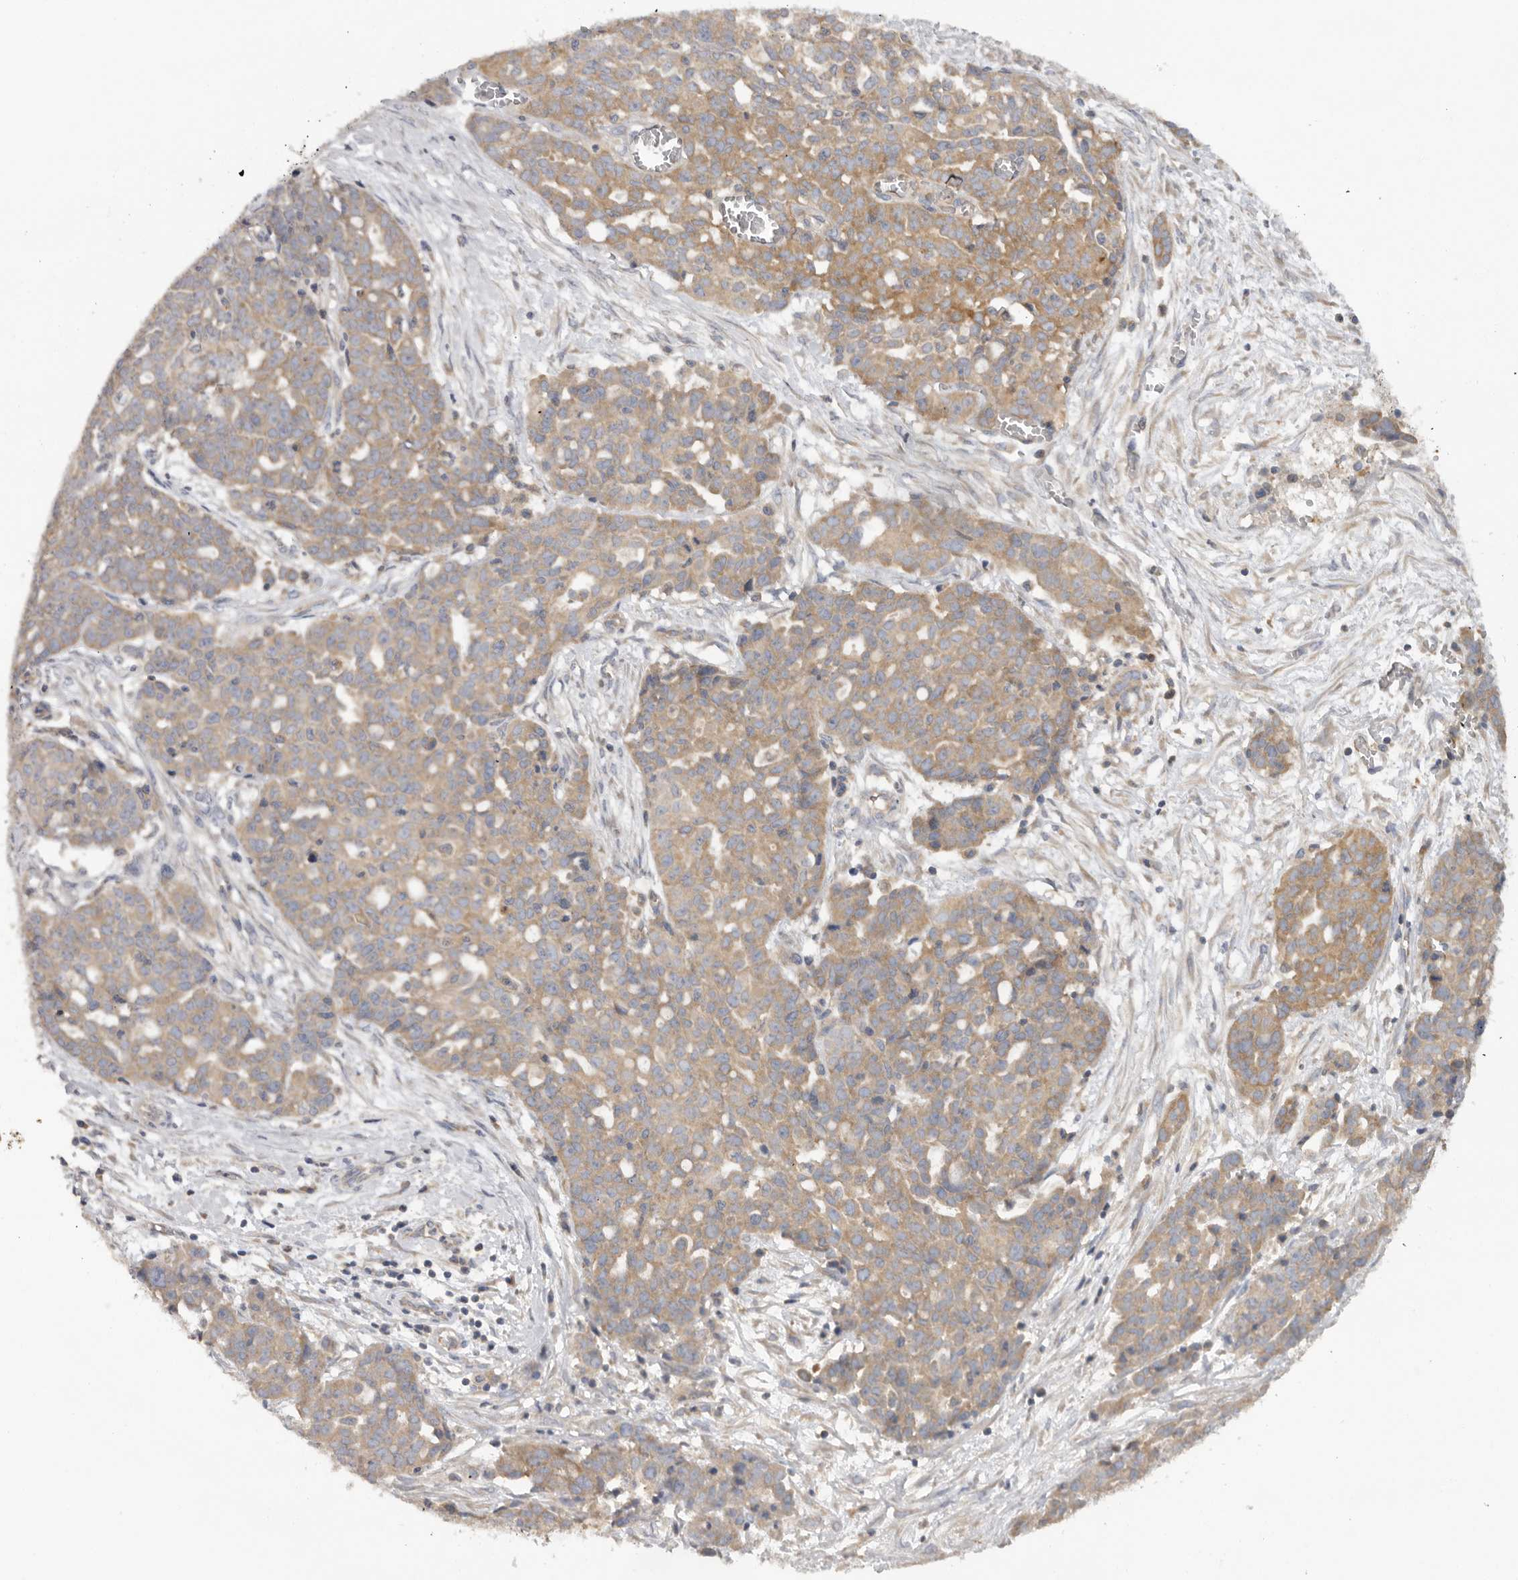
{"staining": {"intensity": "moderate", "quantity": ">75%", "location": "cytoplasmic/membranous"}, "tissue": "ovarian cancer", "cell_type": "Tumor cells", "image_type": "cancer", "snomed": [{"axis": "morphology", "description": "Cystadenocarcinoma, serous, NOS"}, {"axis": "topography", "description": "Soft tissue"}, {"axis": "topography", "description": "Ovary"}], "caption": "DAB (3,3'-diaminobenzidine) immunohistochemical staining of ovarian cancer demonstrates moderate cytoplasmic/membranous protein positivity in approximately >75% of tumor cells.", "gene": "PPP1R42", "patient": {"sex": "female", "age": 57}}